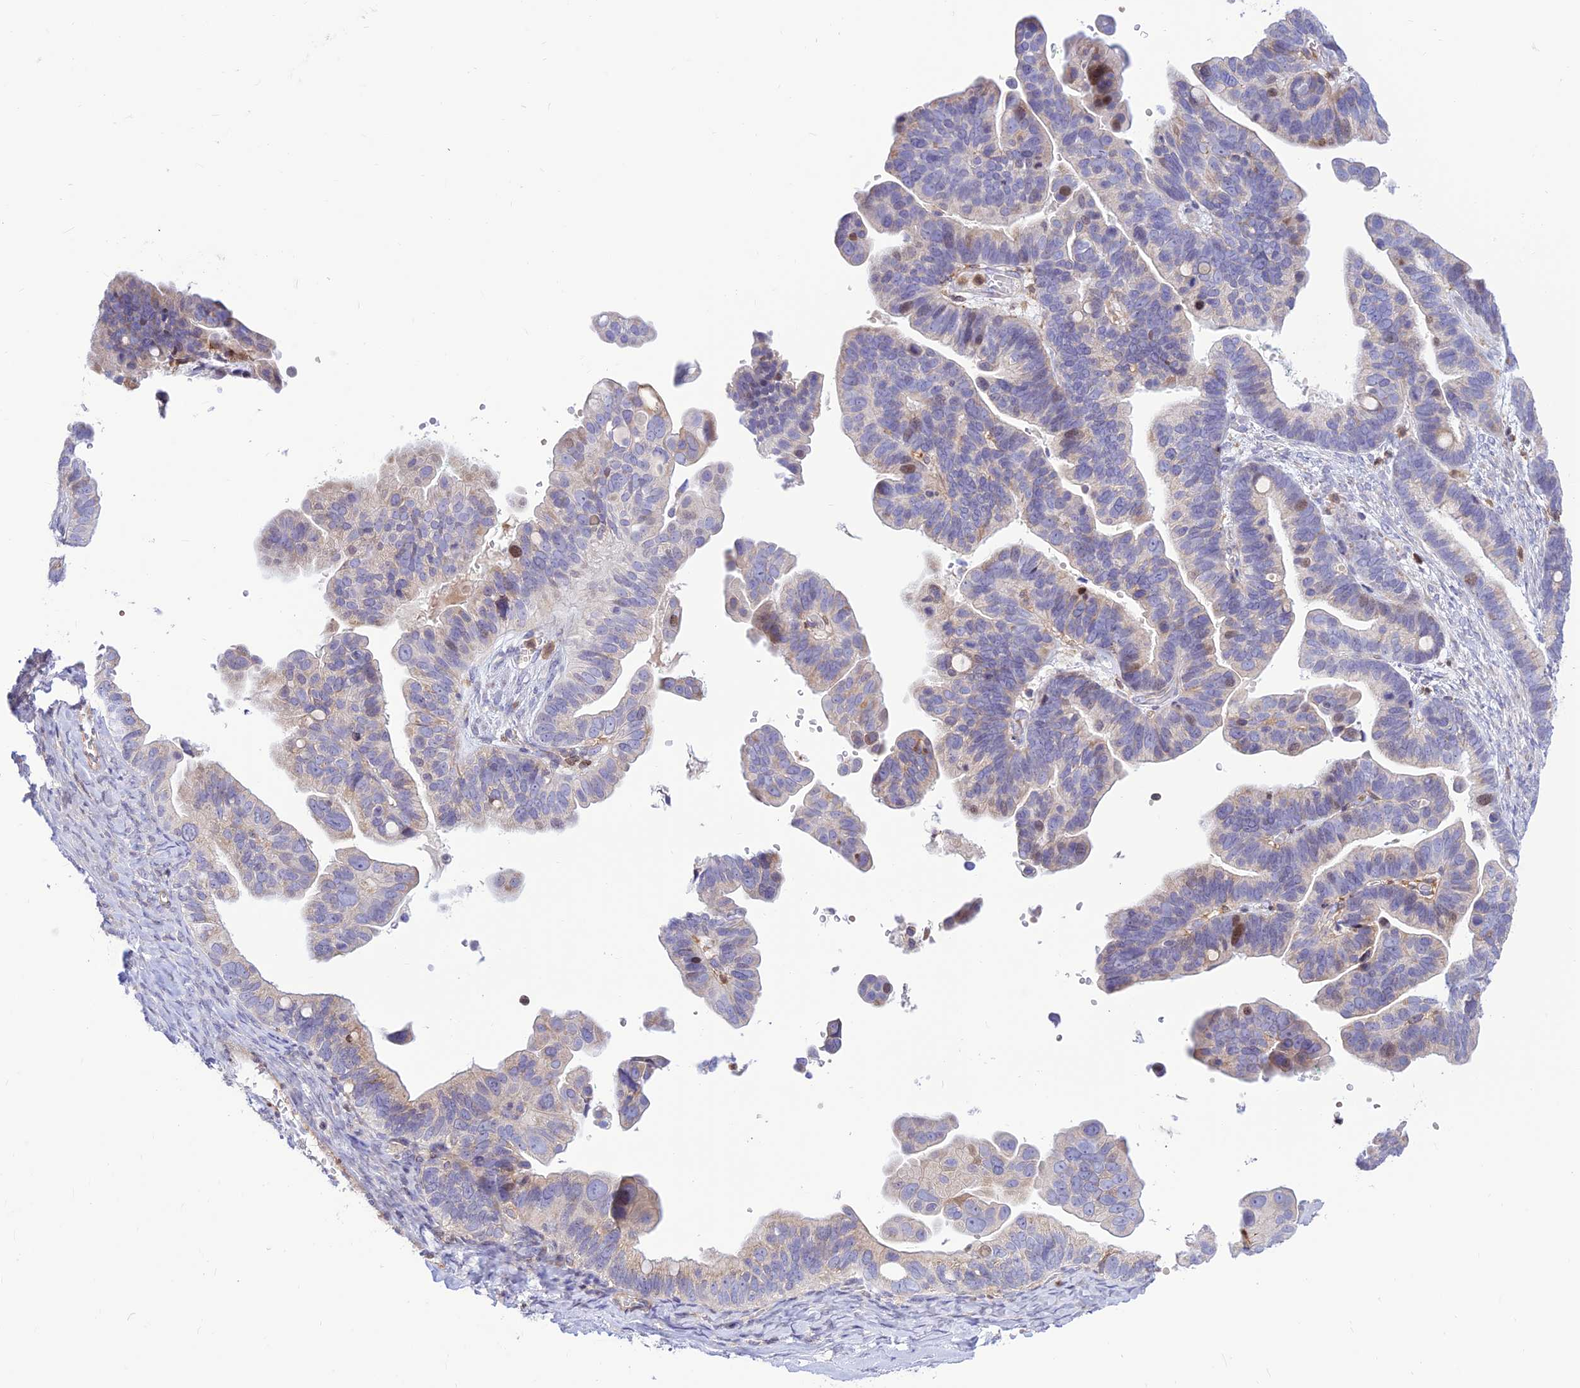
{"staining": {"intensity": "moderate", "quantity": "<25%", "location": "nuclear"}, "tissue": "ovarian cancer", "cell_type": "Tumor cells", "image_type": "cancer", "snomed": [{"axis": "morphology", "description": "Cystadenocarcinoma, serous, NOS"}, {"axis": "topography", "description": "Ovary"}], "caption": "Immunohistochemical staining of ovarian cancer demonstrates low levels of moderate nuclear expression in approximately <25% of tumor cells.", "gene": "FAM186B", "patient": {"sex": "female", "age": 56}}